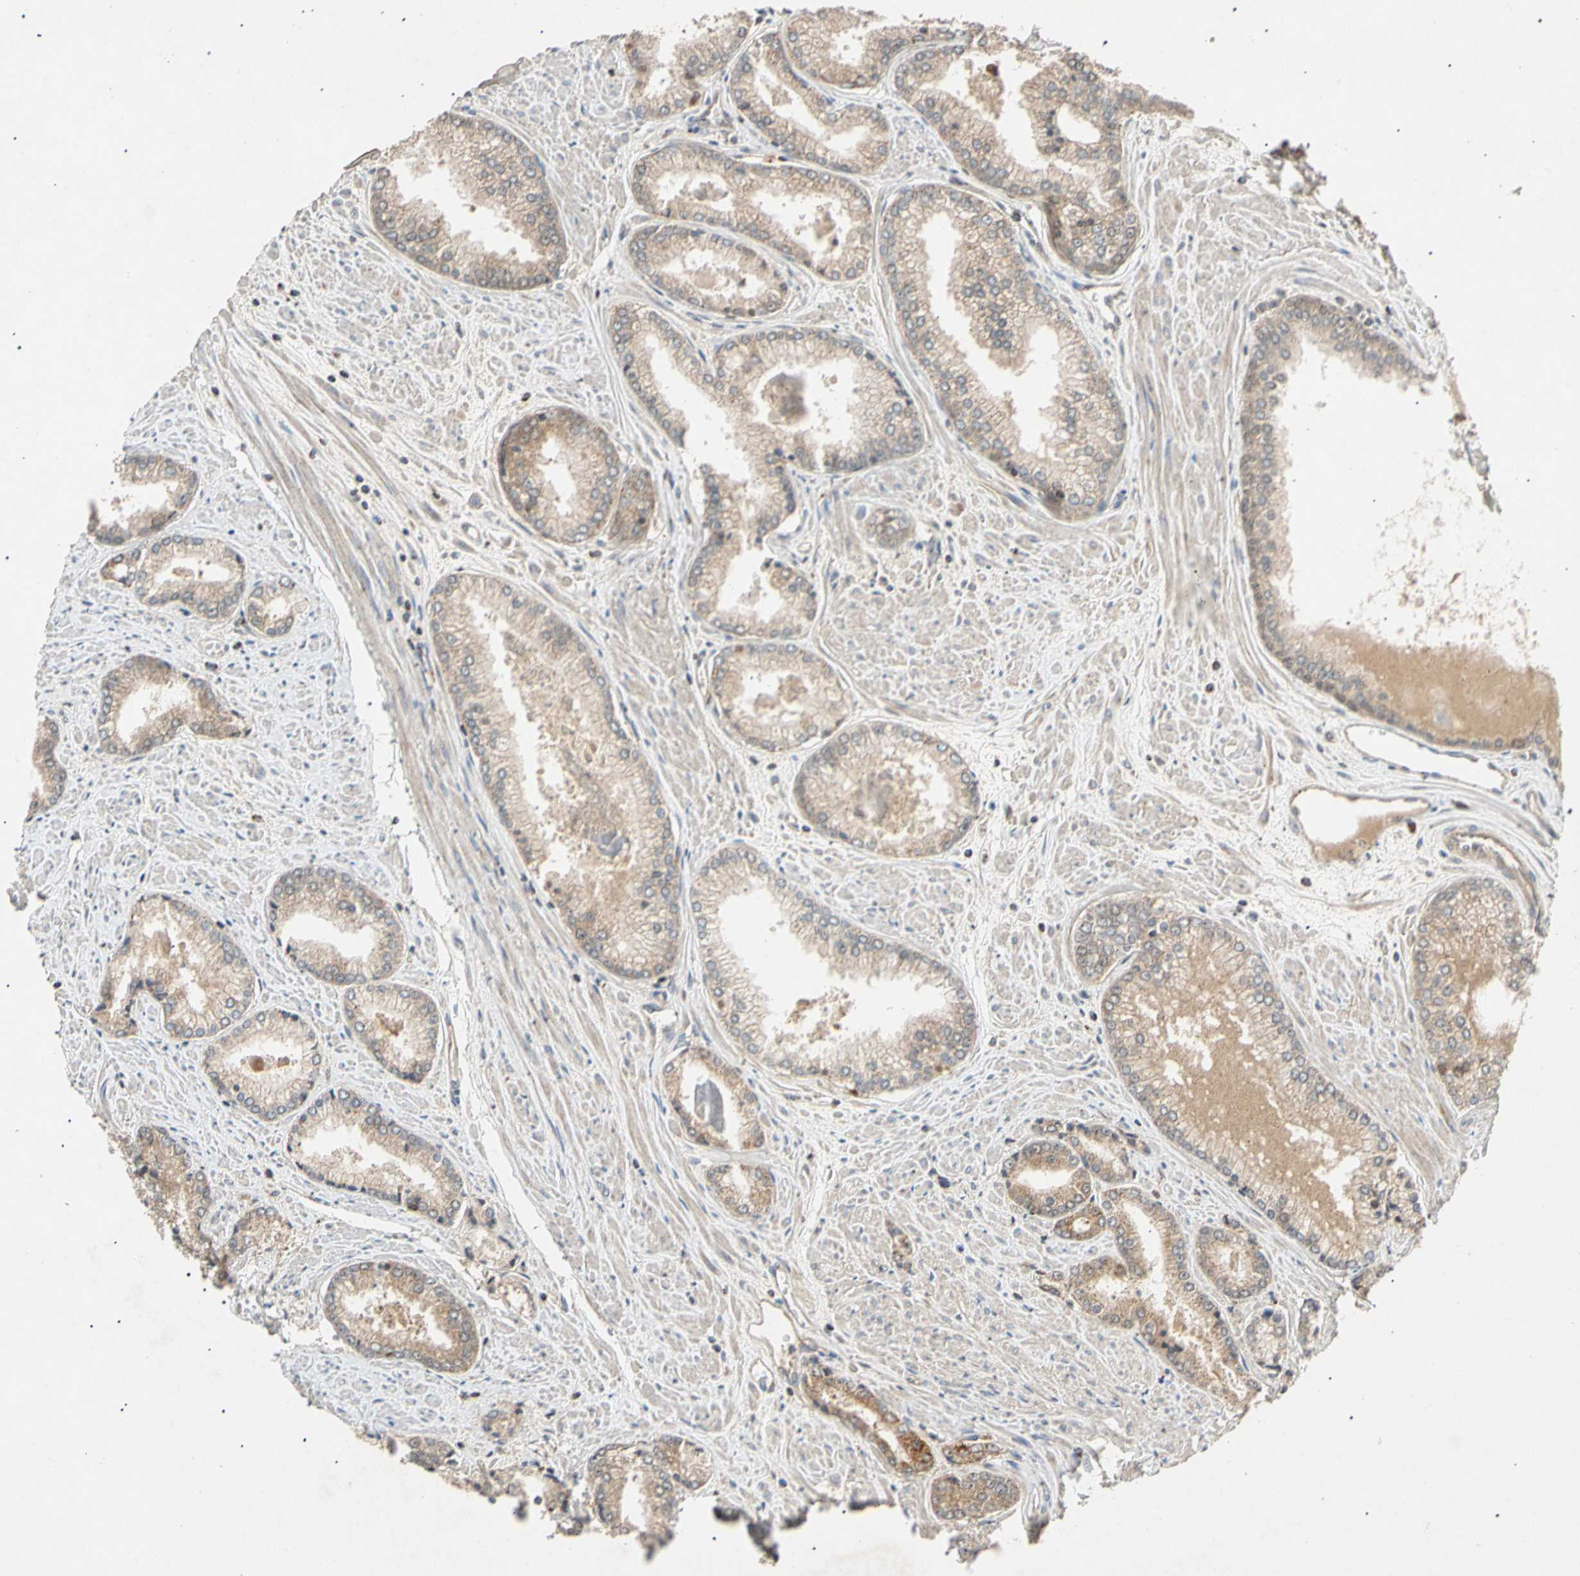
{"staining": {"intensity": "weak", "quantity": ">75%", "location": "cytoplasmic/membranous"}, "tissue": "prostate cancer", "cell_type": "Tumor cells", "image_type": "cancer", "snomed": [{"axis": "morphology", "description": "Adenocarcinoma, Low grade"}, {"axis": "topography", "description": "Prostate"}], "caption": "Immunohistochemical staining of human prostate low-grade adenocarcinoma shows weak cytoplasmic/membranous protein staining in approximately >75% of tumor cells. The staining was performed using DAB, with brown indicating positive protein expression. Nuclei are stained blue with hematoxylin.", "gene": "MRPS22", "patient": {"sex": "male", "age": 64}}